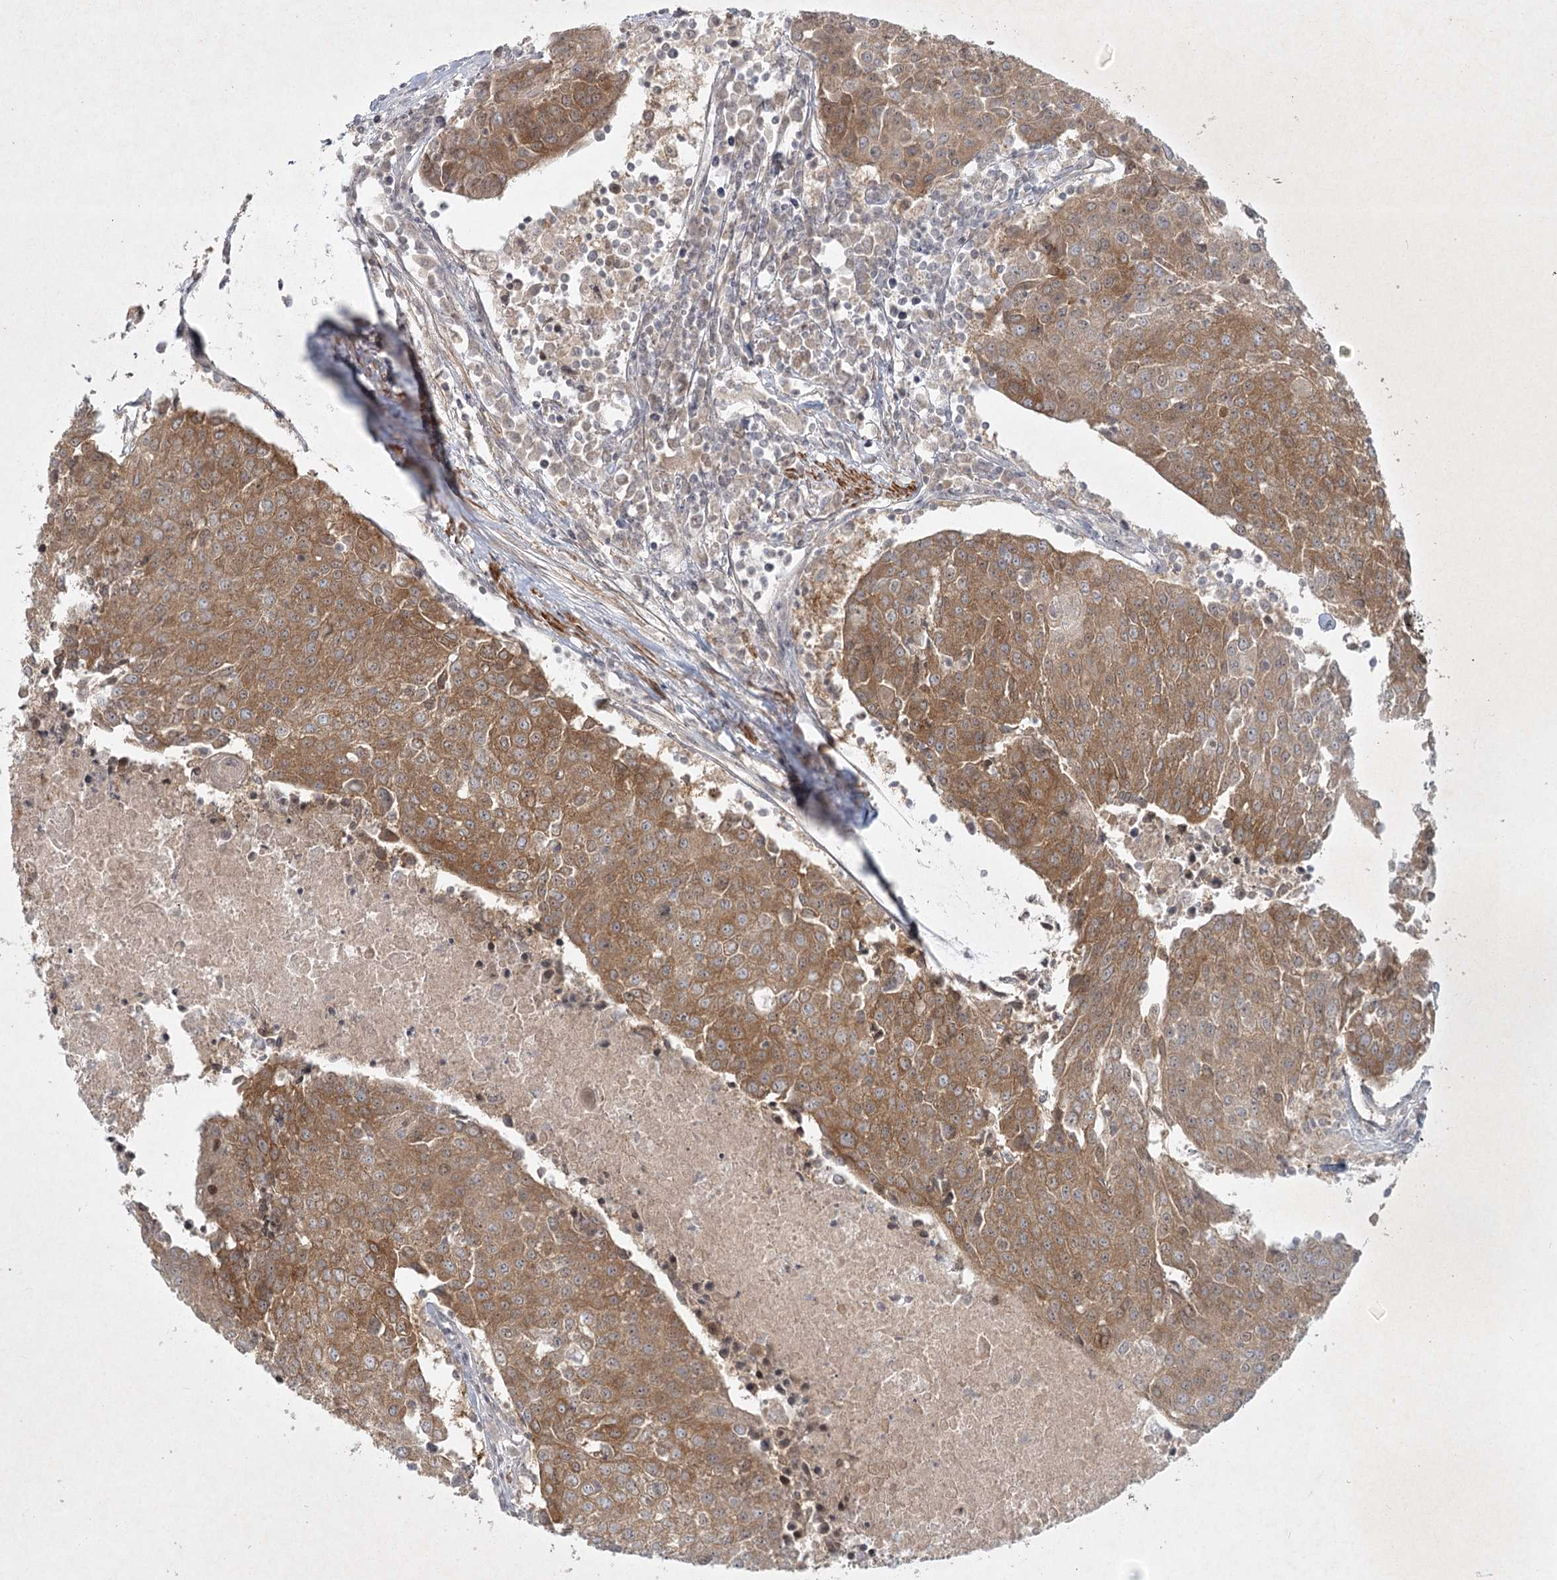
{"staining": {"intensity": "moderate", "quantity": ">75%", "location": "cytoplasmic/membranous"}, "tissue": "urothelial cancer", "cell_type": "Tumor cells", "image_type": "cancer", "snomed": [{"axis": "morphology", "description": "Urothelial carcinoma, High grade"}, {"axis": "topography", "description": "Urinary bladder"}], "caption": "Urothelial carcinoma (high-grade) stained with a brown dye exhibits moderate cytoplasmic/membranous positive positivity in about >75% of tumor cells.", "gene": "SH2D3A", "patient": {"sex": "female", "age": 85}}